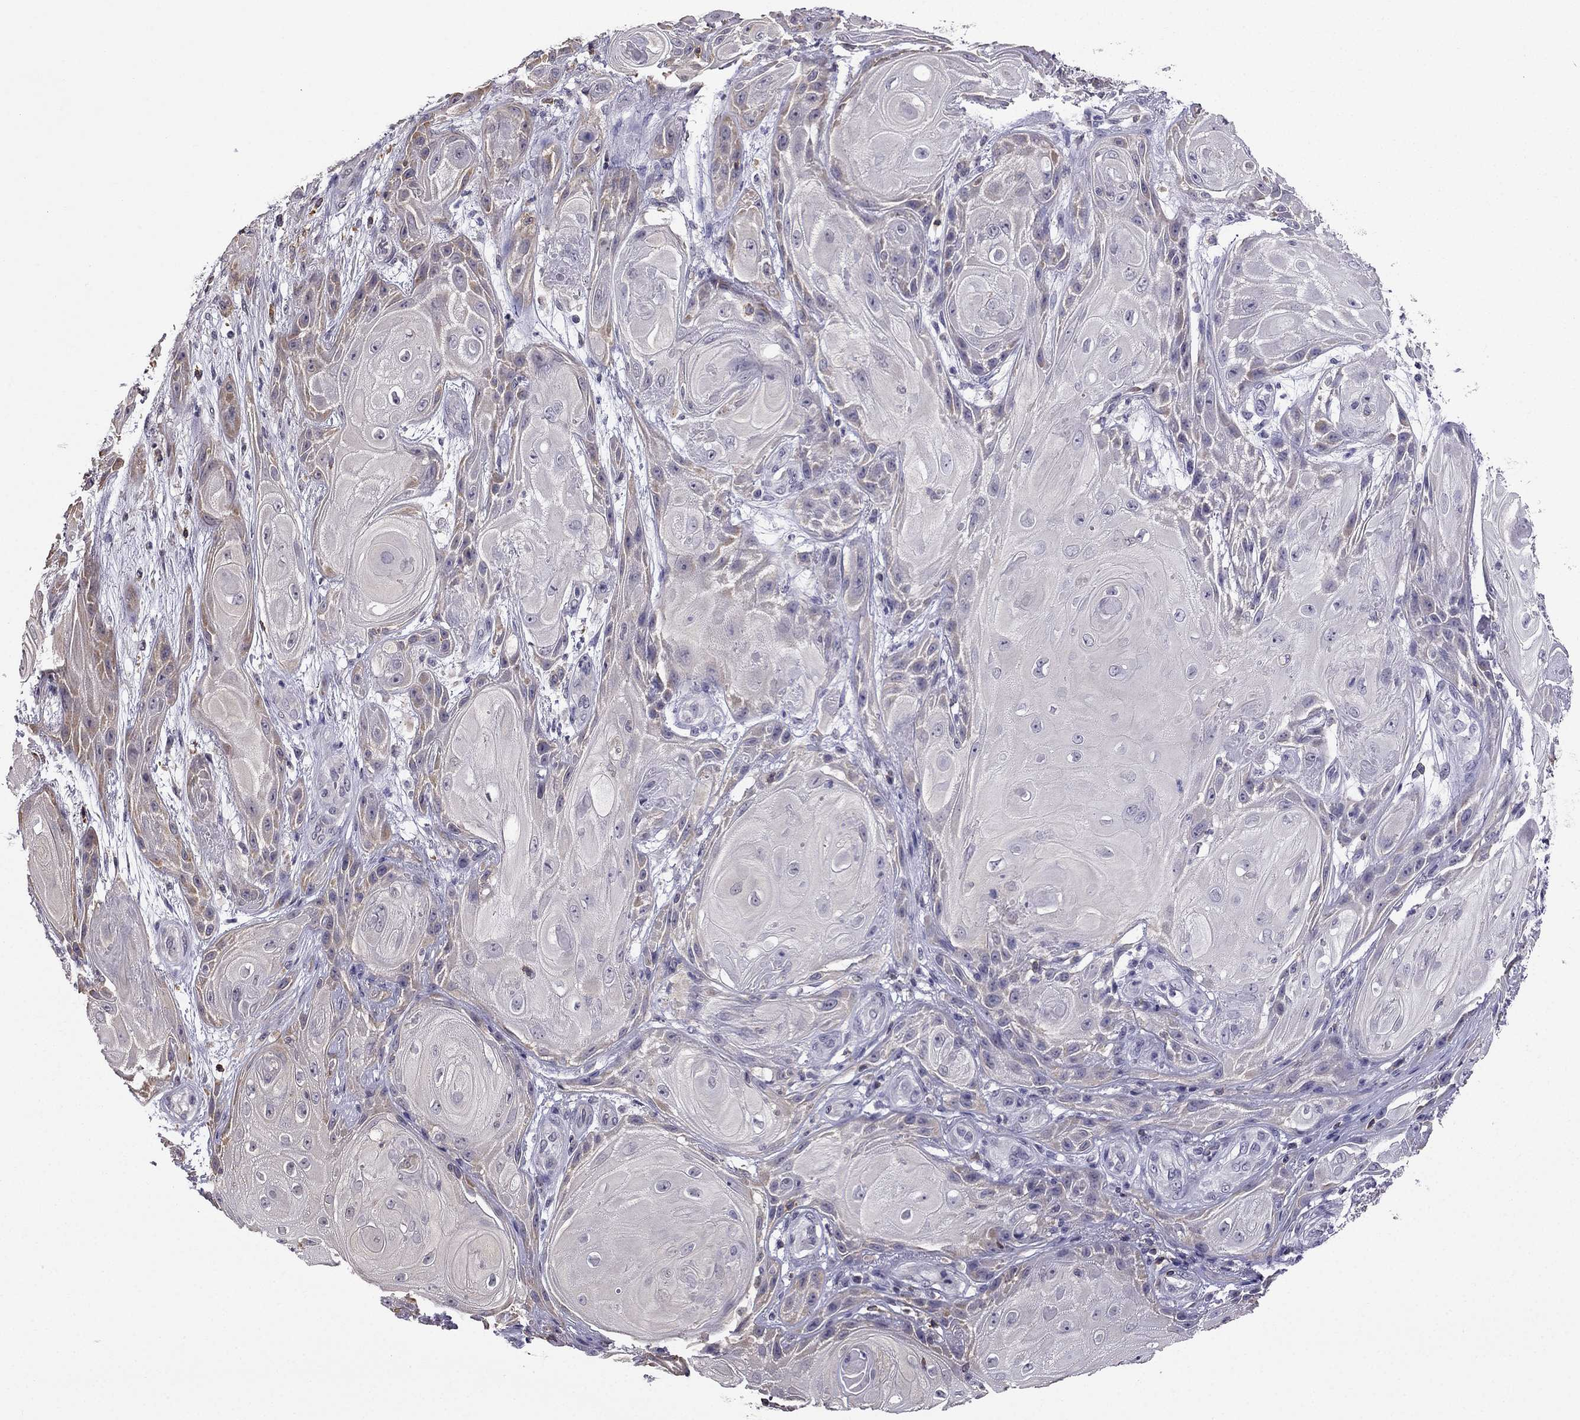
{"staining": {"intensity": "moderate", "quantity": "<25%", "location": "cytoplasmic/membranous"}, "tissue": "skin cancer", "cell_type": "Tumor cells", "image_type": "cancer", "snomed": [{"axis": "morphology", "description": "Squamous cell carcinoma, NOS"}, {"axis": "topography", "description": "Skin"}], "caption": "Skin squamous cell carcinoma stained with immunohistochemistry (IHC) displays moderate cytoplasmic/membranous expression in about <25% of tumor cells.", "gene": "CCK", "patient": {"sex": "male", "age": 62}}